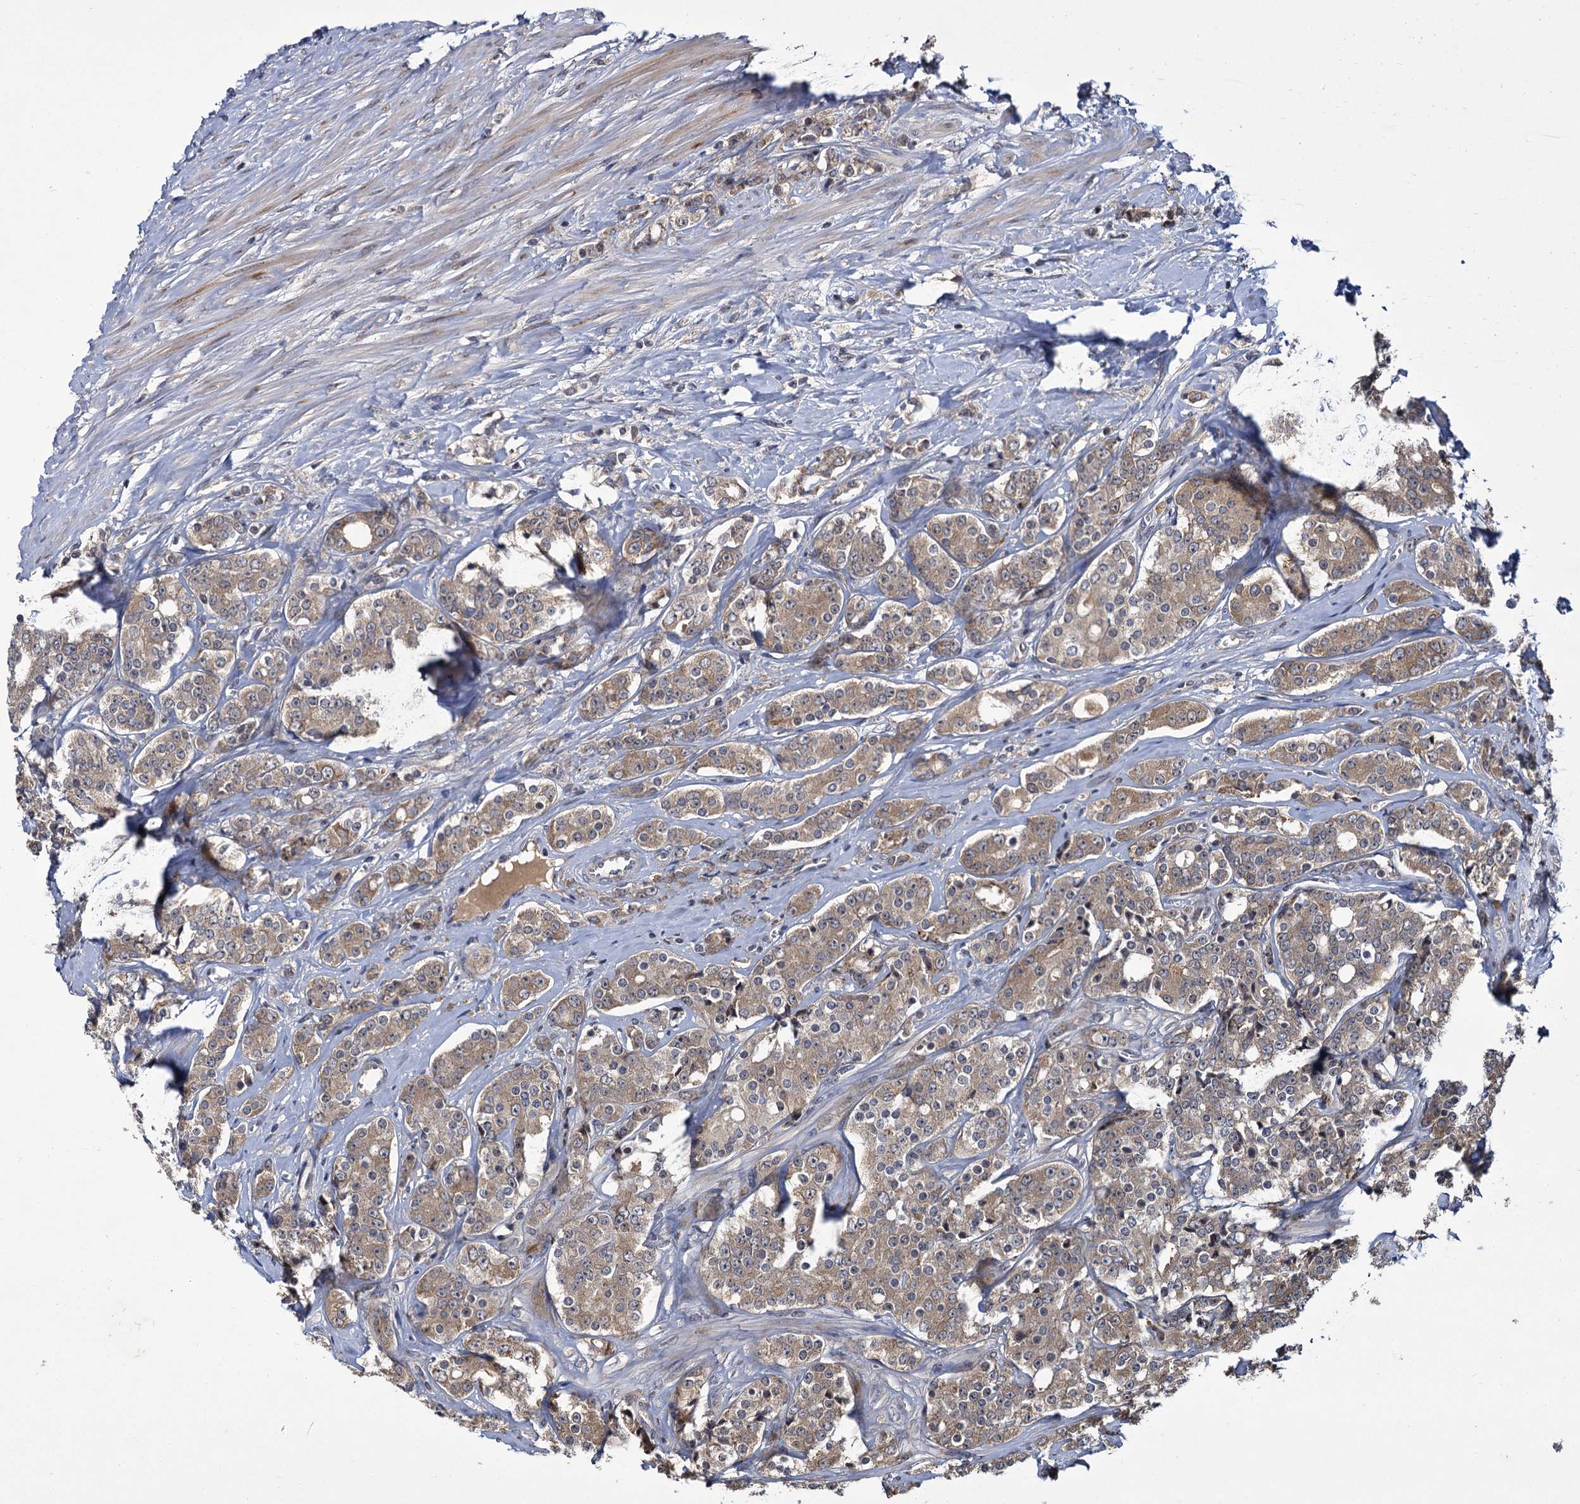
{"staining": {"intensity": "moderate", "quantity": ">75%", "location": "cytoplasmic/membranous"}, "tissue": "prostate cancer", "cell_type": "Tumor cells", "image_type": "cancer", "snomed": [{"axis": "morphology", "description": "Adenocarcinoma, High grade"}, {"axis": "topography", "description": "Prostate"}], "caption": "Protein expression analysis of human prostate cancer reveals moderate cytoplasmic/membranous expression in approximately >75% of tumor cells.", "gene": "INPPL1", "patient": {"sex": "male", "age": 62}}